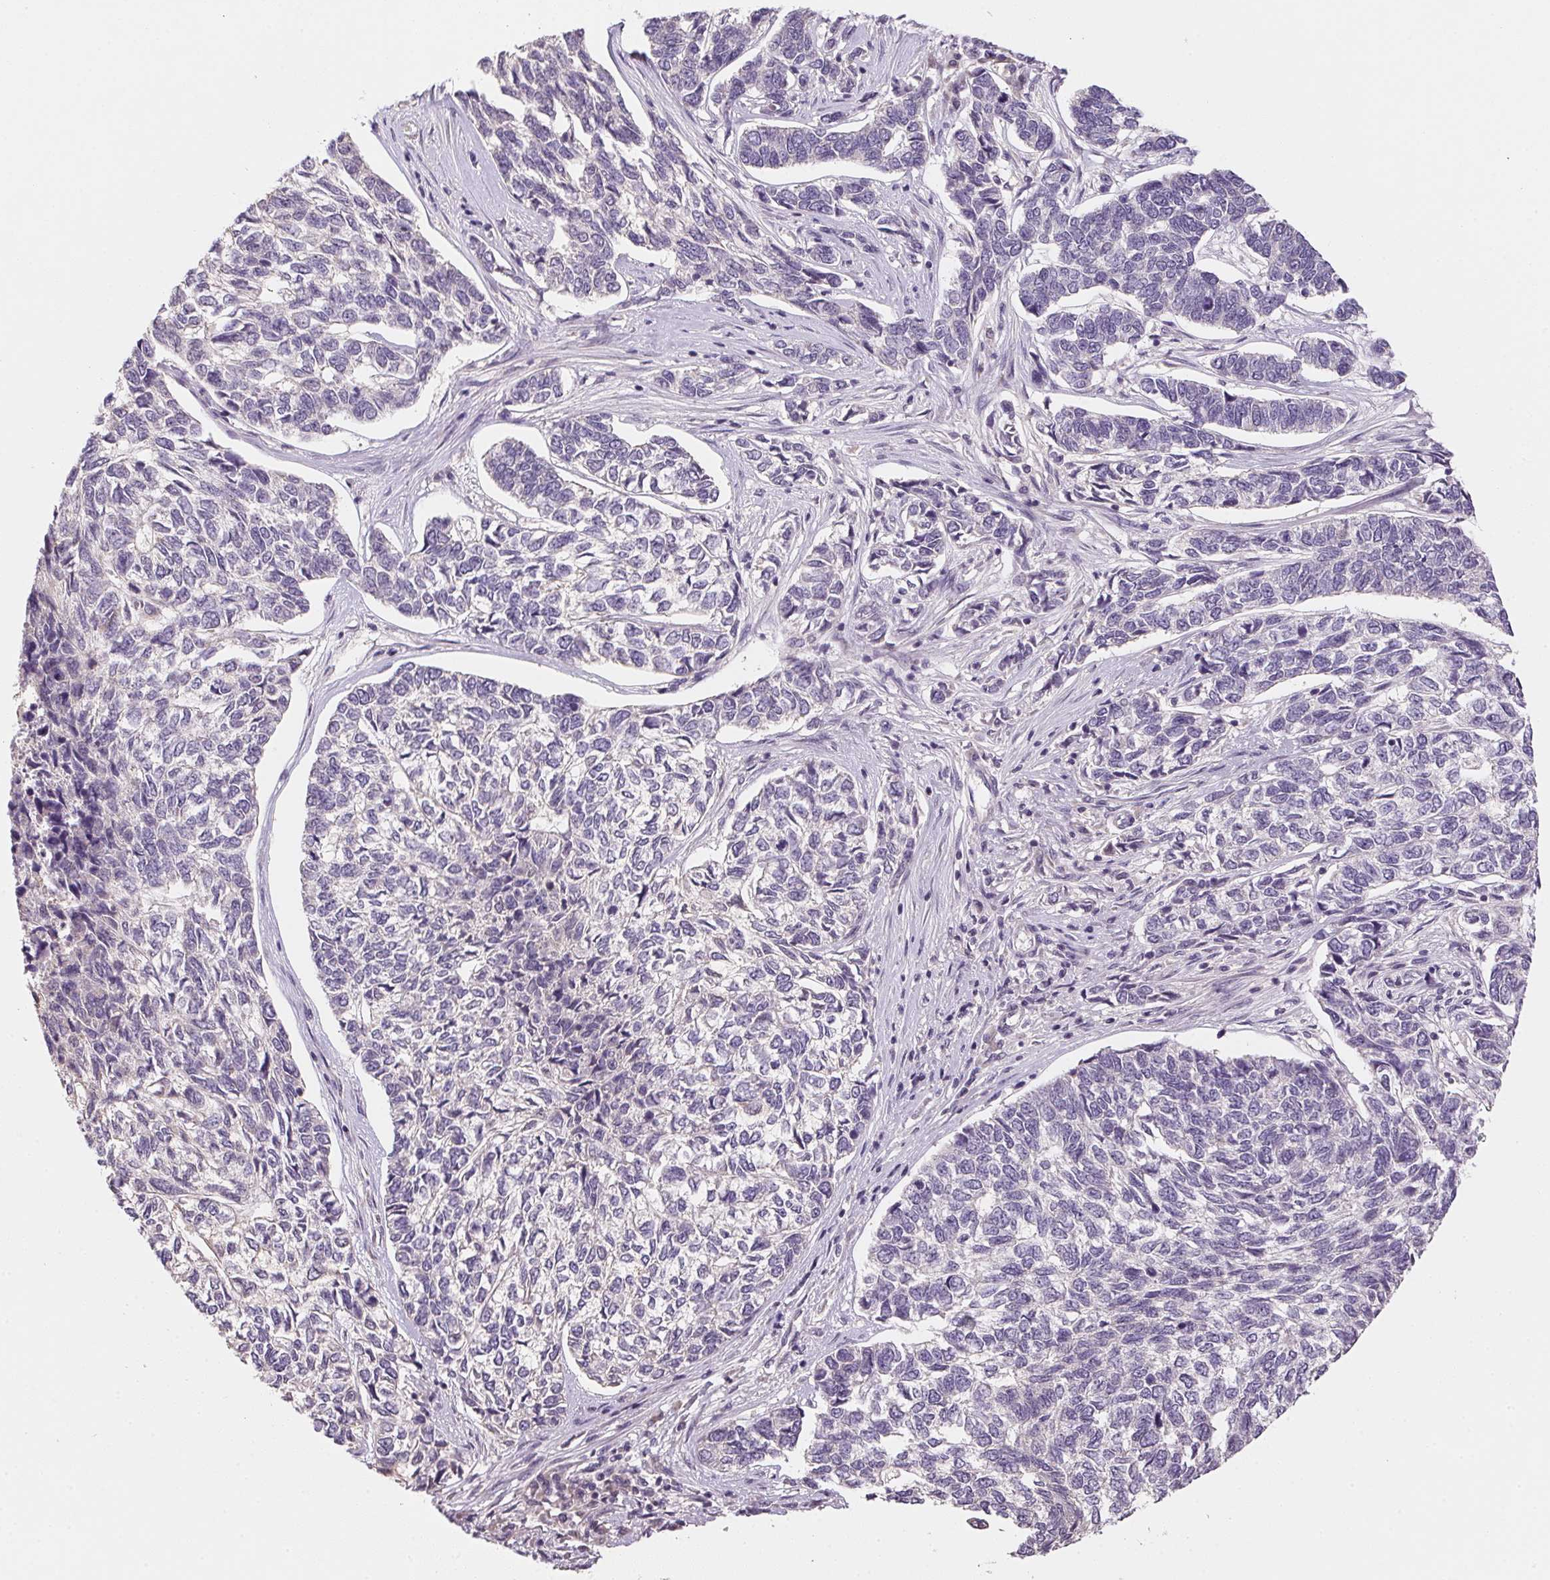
{"staining": {"intensity": "negative", "quantity": "none", "location": "none"}, "tissue": "skin cancer", "cell_type": "Tumor cells", "image_type": "cancer", "snomed": [{"axis": "morphology", "description": "Basal cell carcinoma"}, {"axis": "topography", "description": "Skin"}], "caption": "The micrograph demonstrates no significant staining in tumor cells of skin cancer (basal cell carcinoma). (Brightfield microscopy of DAB immunohistochemistry (IHC) at high magnification).", "gene": "ALDH8A1", "patient": {"sex": "female", "age": 65}}